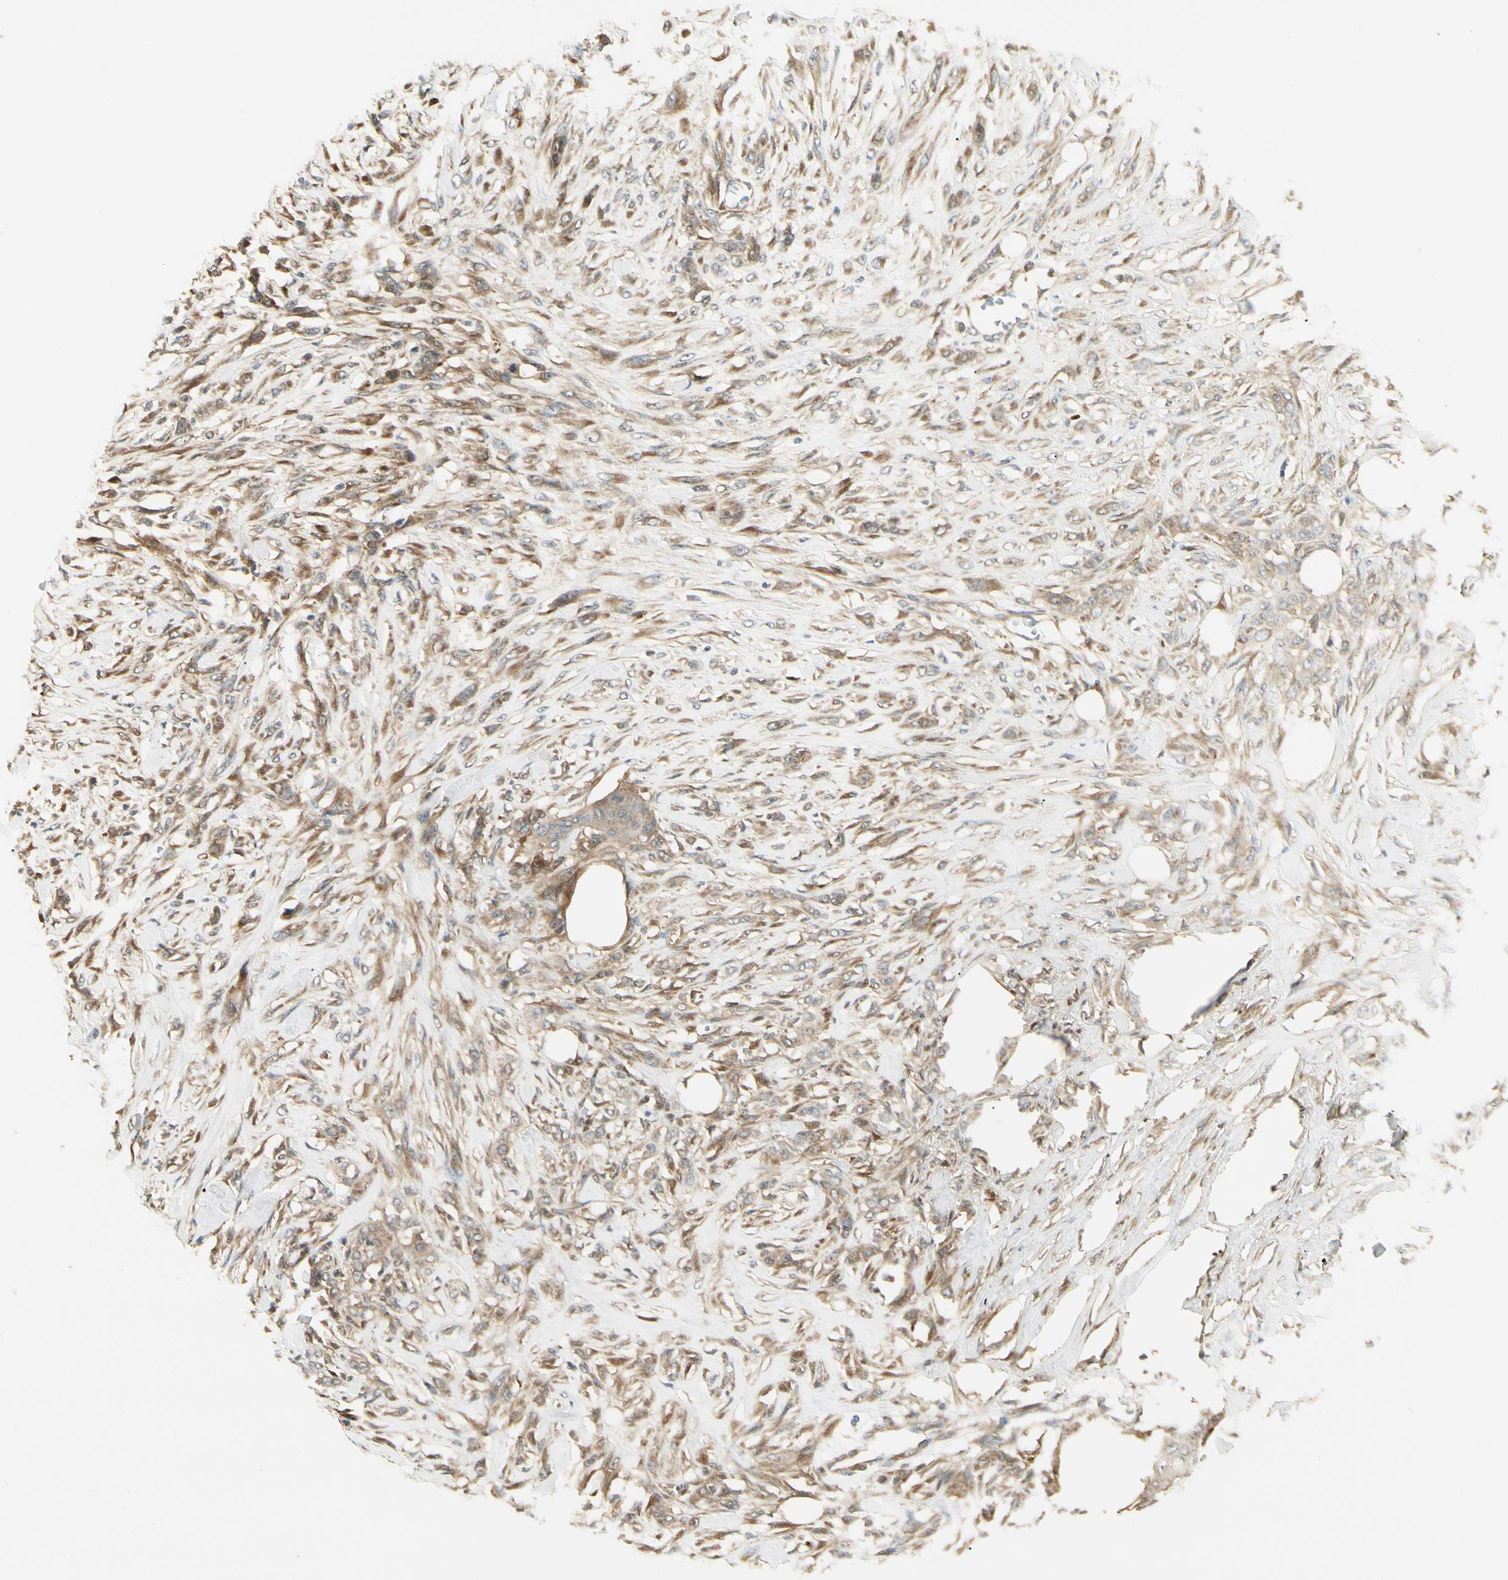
{"staining": {"intensity": "moderate", "quantity": ">75%", "location": "cytoplasmic/membranous"}, "tissue": "skin cancer", "cell_type": "Tumor cells", "image_type": "cancer", "snomed": [{"axis": "morphology", "description": "Squamous cell carcinoma, NOS"}, {"axis": "topography", "description": "Skin"}], "caption": "Immunohistochemical staining of skin squamous cell carcinoma shows medium levels of moderate cytoplasmic/membranous positivity in approximately >75% of tumor cells. Using DAB (brown) and hematoxylin (blue) stains, captured at high magnification using brightfield microscopy.", "gene": "NME1-NME2", "patient": {"sex": "female", "age": 59}}